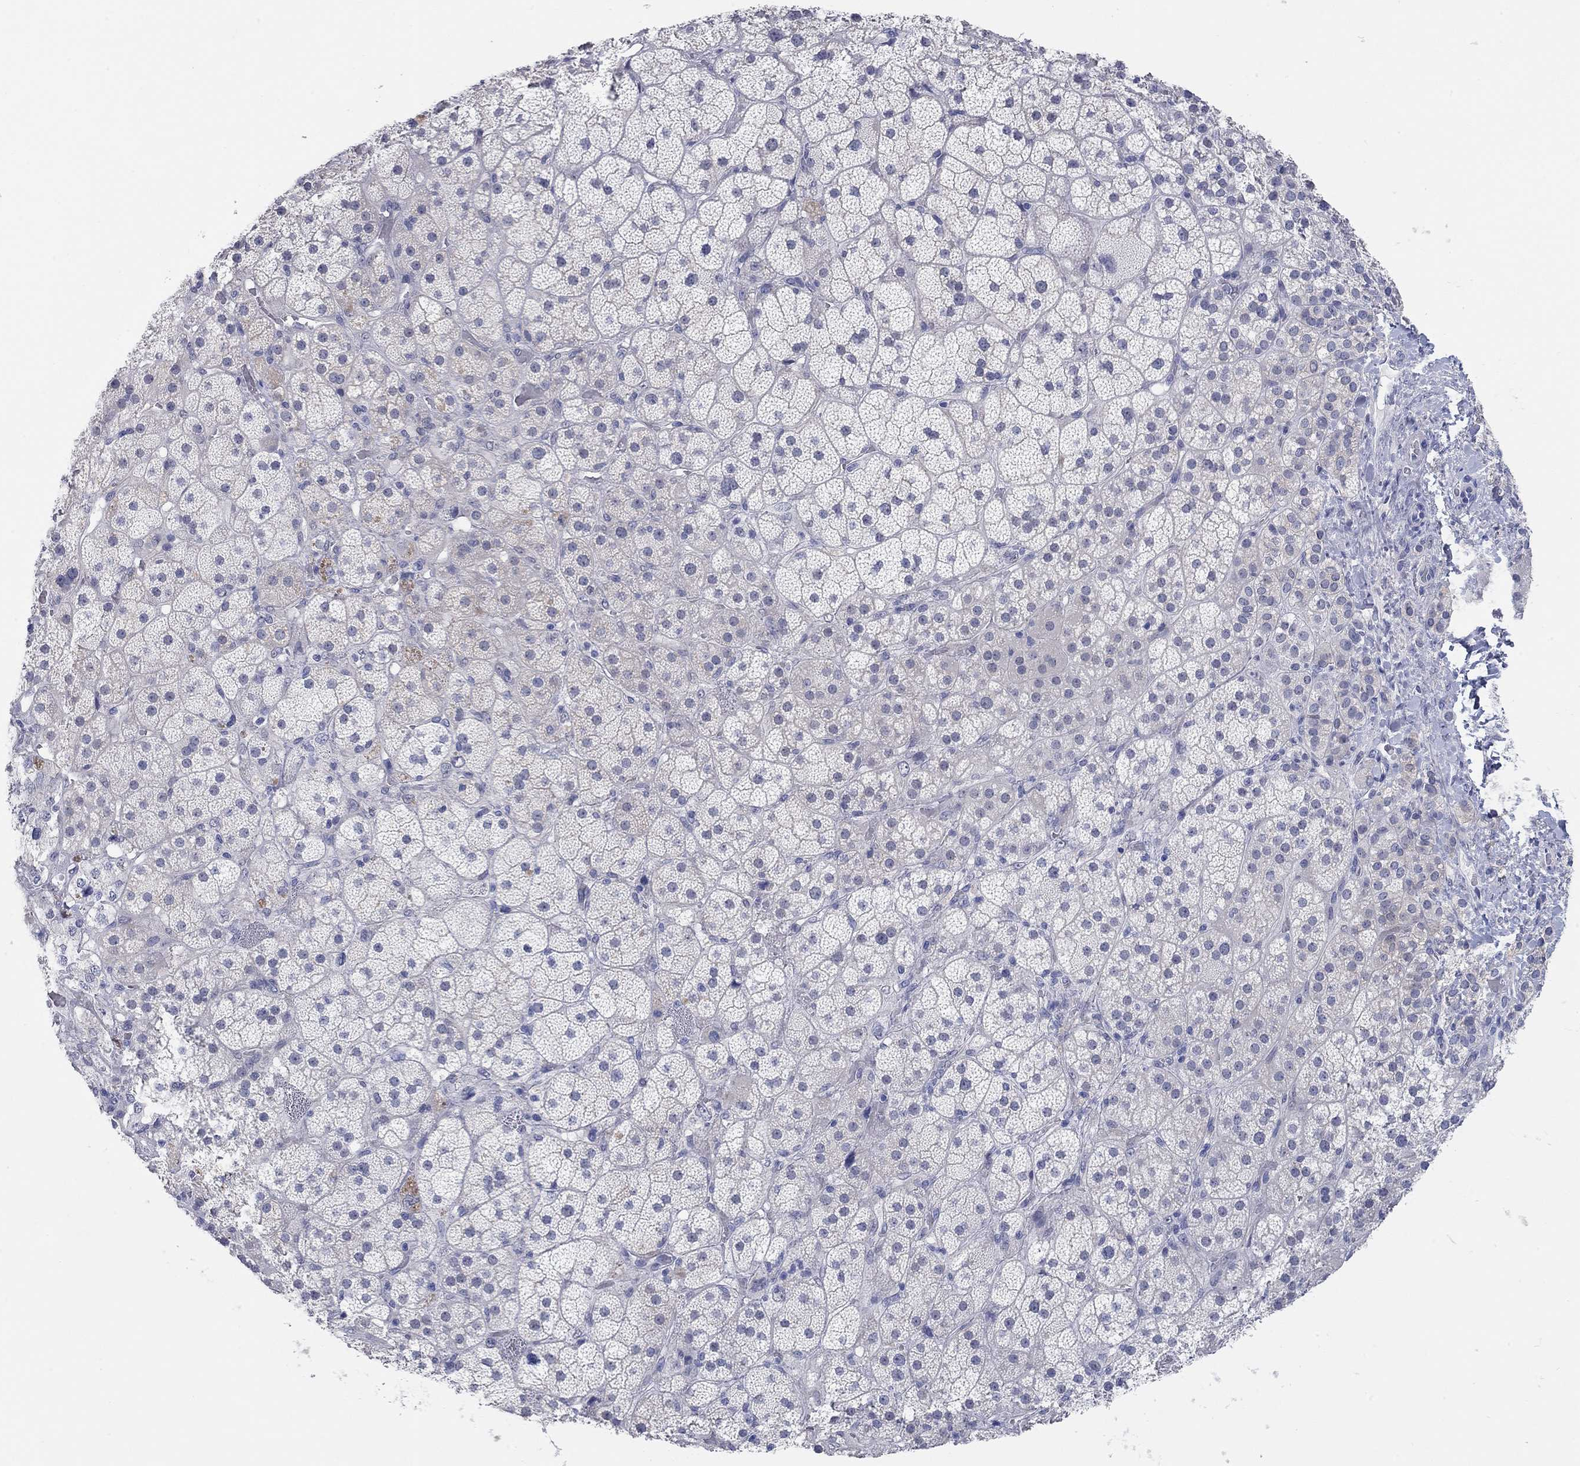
{"staining": {"intensity": "negative", "quantity": "none", "location": "none"}, "tissue": "adrenal gland", "cell_type": "Glandular cells", "image_type": "normal", "snomed": [{"axis": "morphology", "description": "Normal tissue, NOS"}, {"axis": "topography", "description": "Adrenal gland"}], "caption": "Immunohistochemistry (IHC) of unremarkable human adrenal gland exhibits no staining in glandular cells. (DAB (3,3'-diaminobenzidine) immunohistochemistry visualized using brightfield microscopy, high magnification).", "gene": "WASF3", "patient": {"sex": "male", "age": 57}}